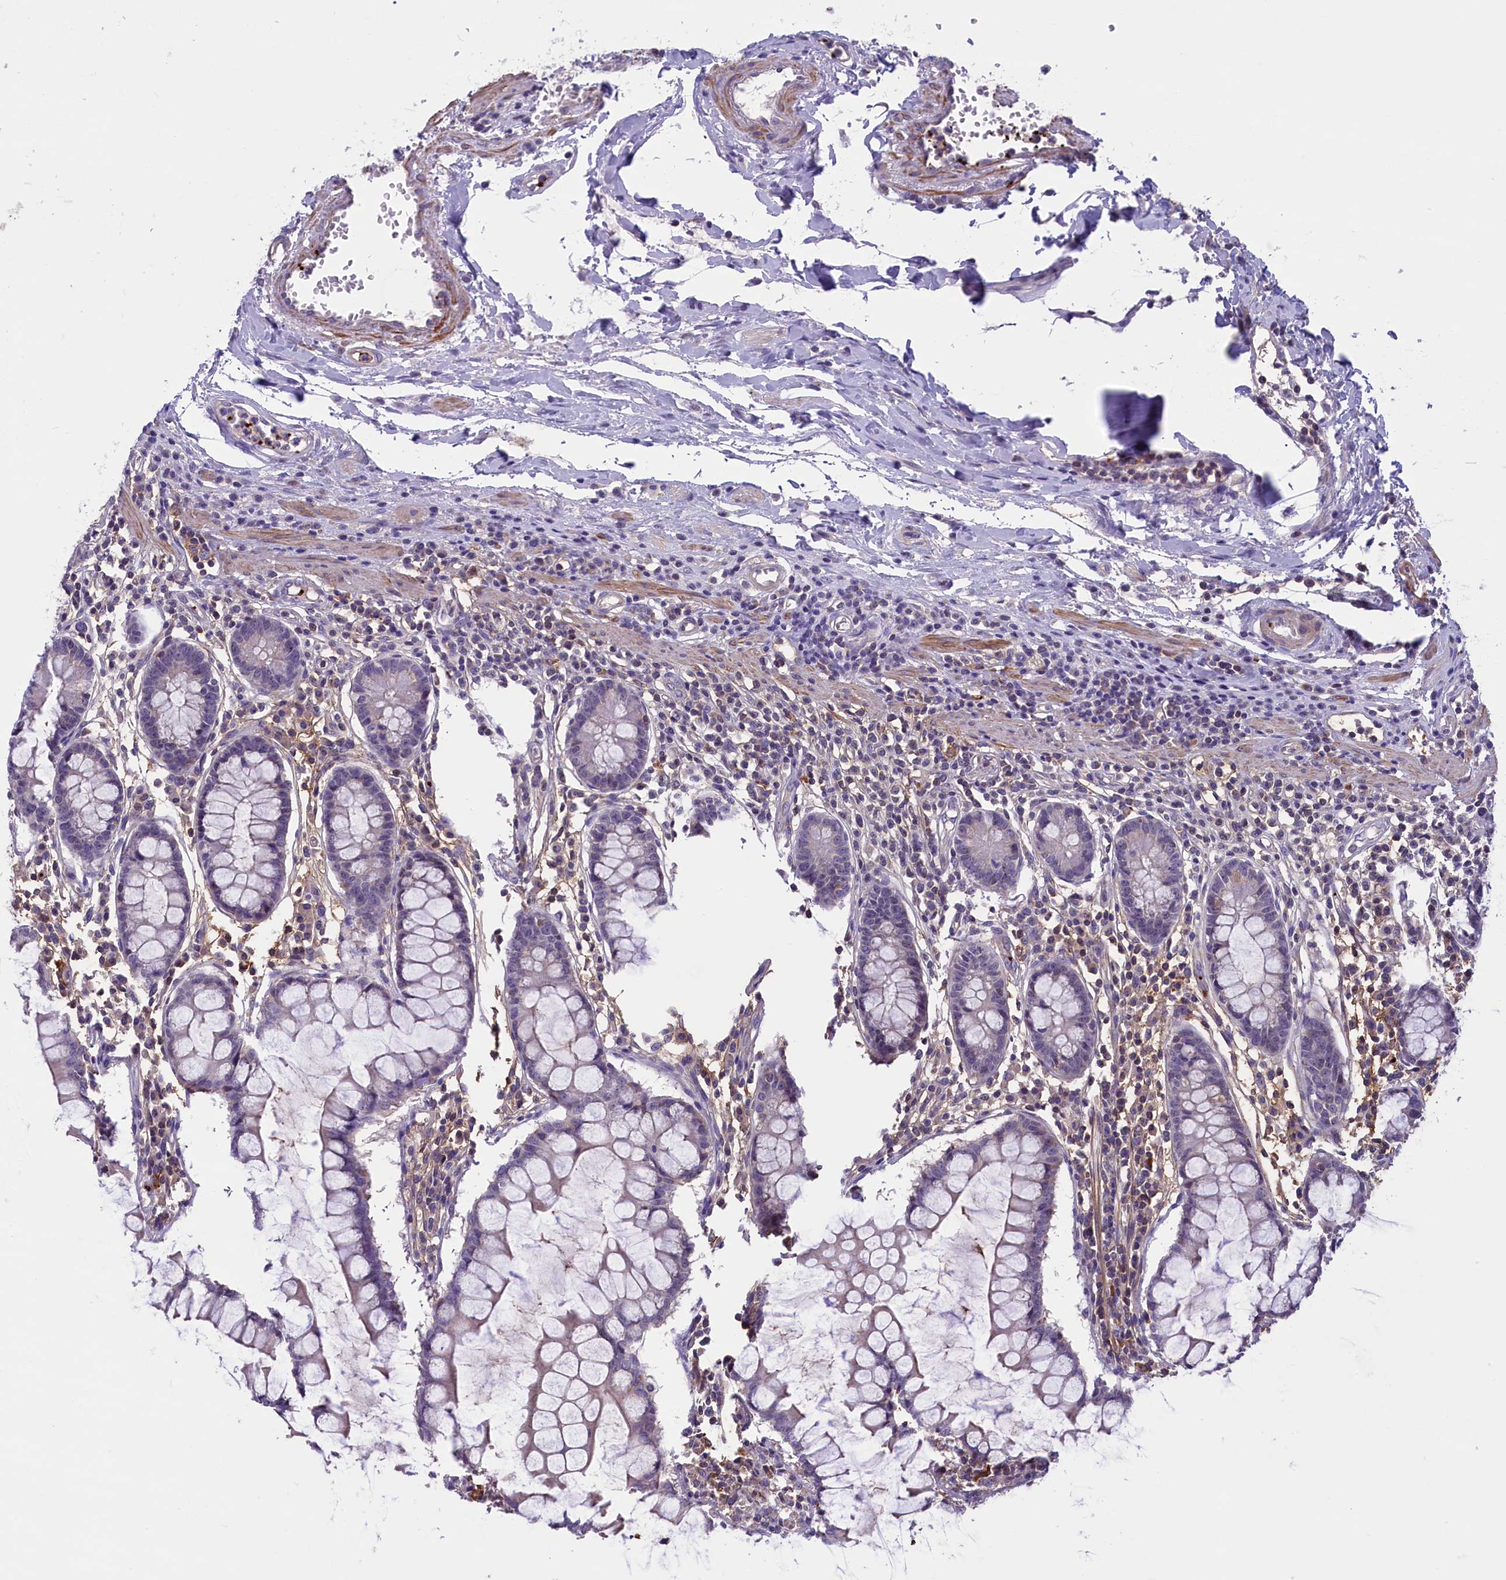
{"staining": {"intensity": "negative", "quantity": "none", "location": "none"}, "tissue": "colon", "cell_type": "Endothelial cells", "image_type": "normal", "snomed": [{"axis": "morphology", "description": "Normal tissue, NOS"}, {"axis": "morphology", "description": "Adenocarcinoma, NOS"}, {"axis": "topography", "description": "Colon"}], "caption": "The IHC micrograph has no significant expression in endothelial cells of colon. (DAB IHC with hematoxylin counter stain).", "gene": "HEATR3", "patient": {"sex": "female", "age": 55}}